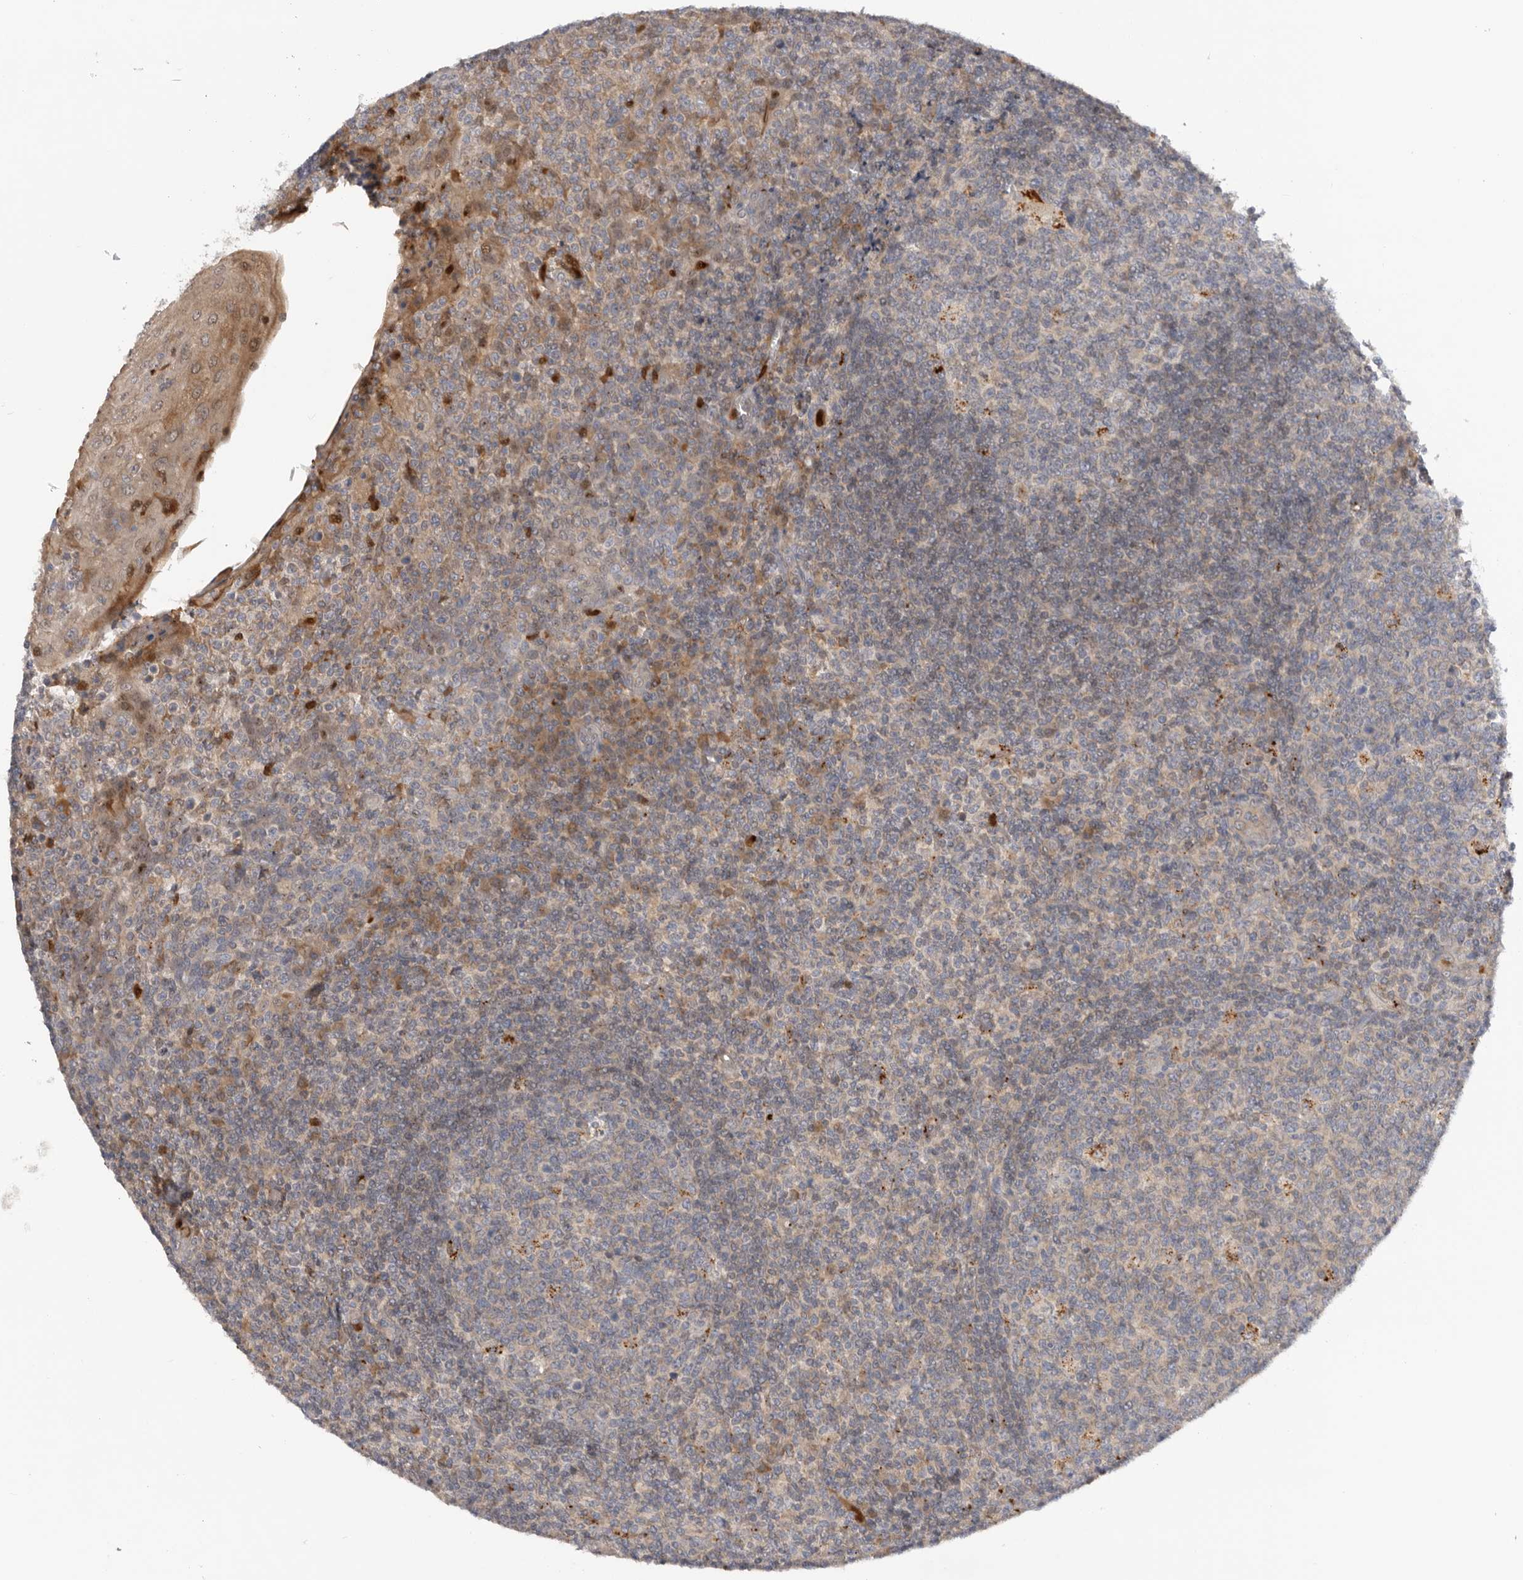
{"staining": {"intensity": "weak", "quantity": "25%-75%", "location": "cytoplasmic/membranous"}, "tissue": "tonsil", "cell_type": "Germinal center cells", "image_type": "normal", "snomed": [{"axis": "morphology", "description": "Normal tissue, NOS"}, {"axis": "topography", "description": "Tonsil"}], "caption": "An immunohistochemistry (IHC) image of unremarkable tissue is shown. Protein staining in brown labels weak cytoplasmic/membranous positivity in tonsil within germinal center cells.", "gene": "GNE", "patient": {"sex": "female", "age": 19}}